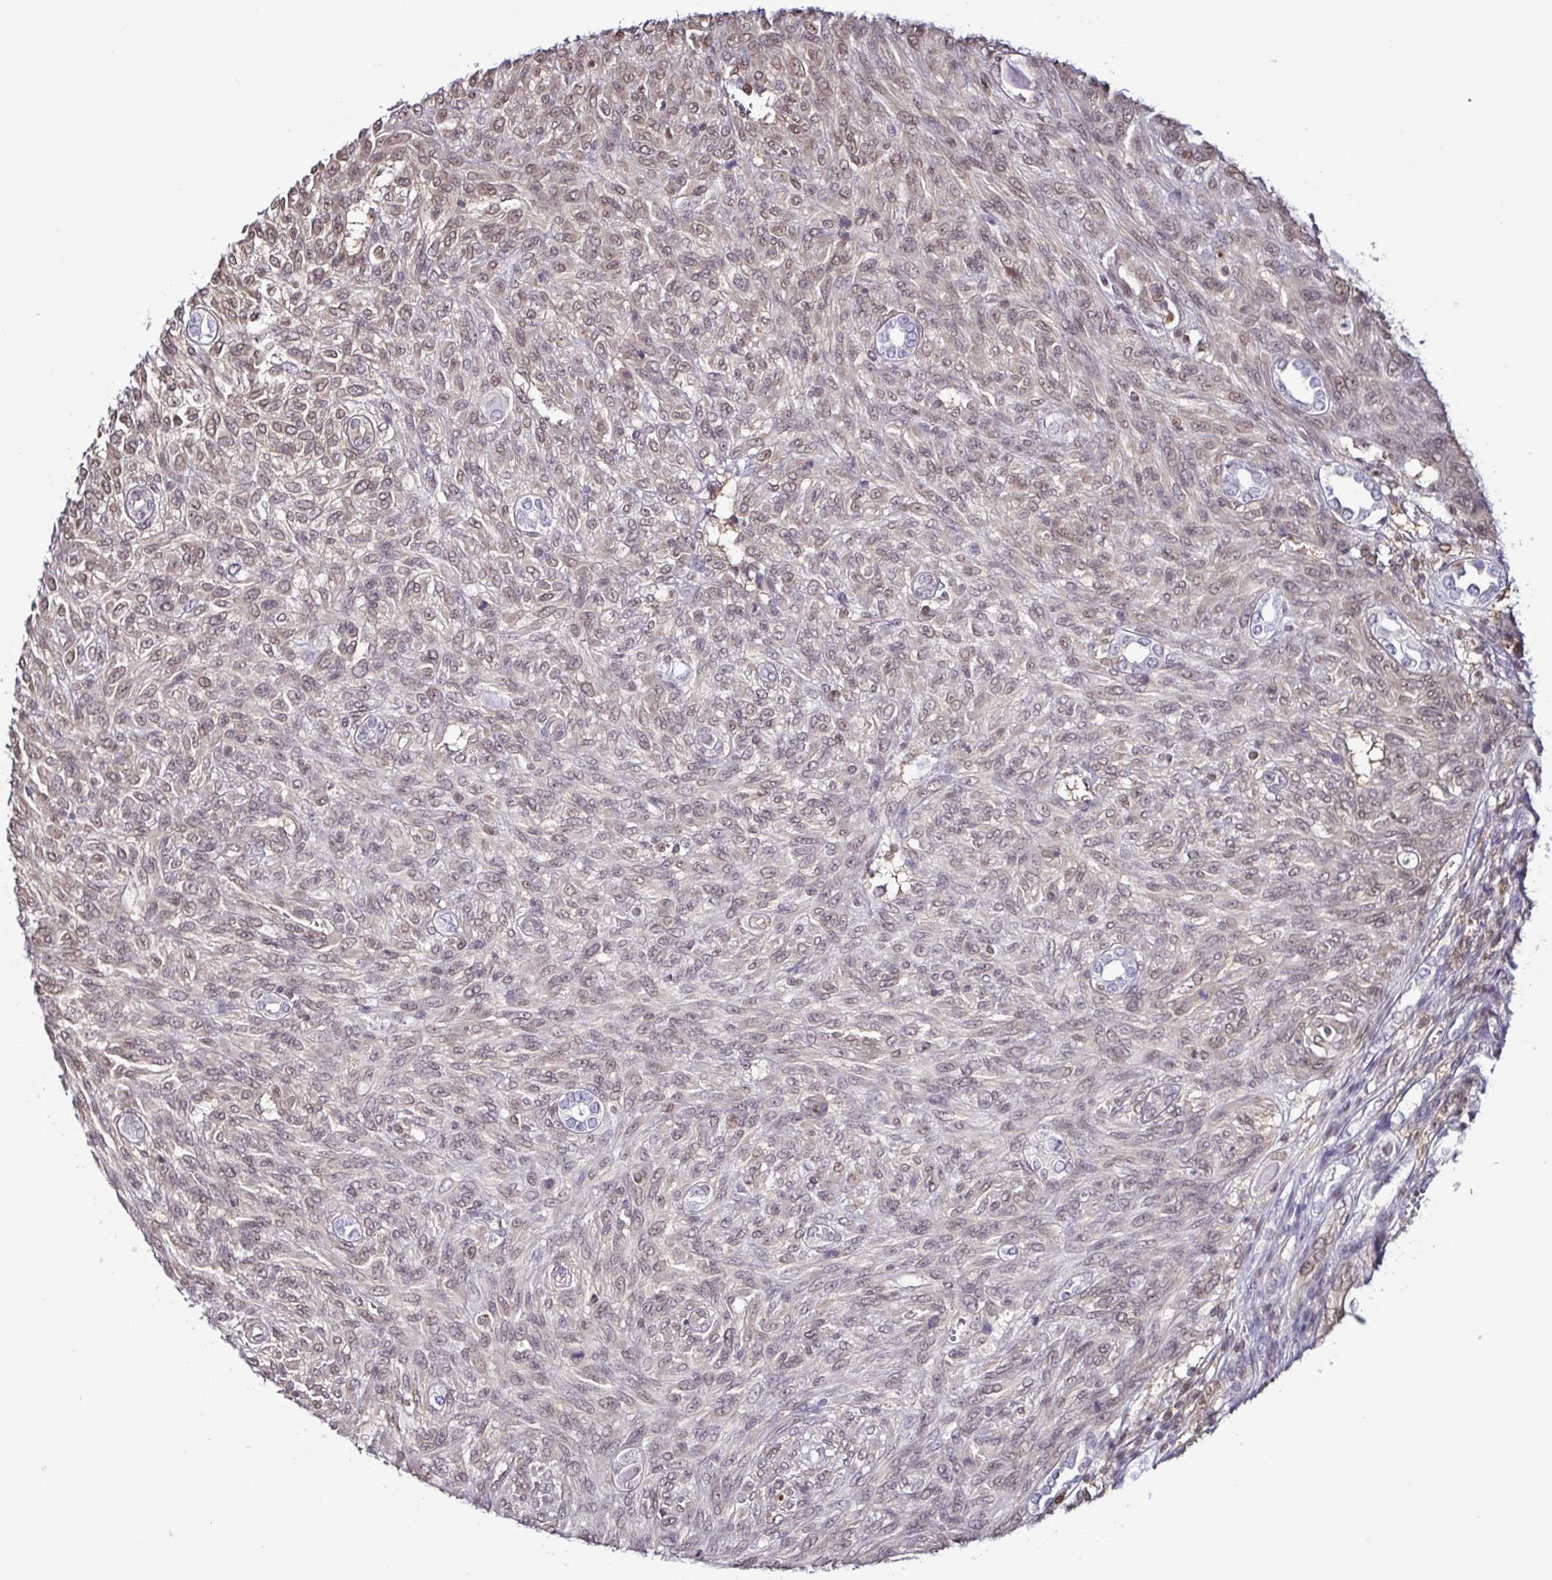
{"staining": {"intensity": "weak", "quantity": "25%-75%", "location": "nuclear"}, "tissue": "renal cancer", "cell_type": "Tumor cells", "image_type": "cancer", "snomed": [{"axis": "morphology", "description": "Adenocarcinoma, NOS"}, {"axis": "topography", "description": "Kidney"}], "caption": "Renal cancer (adenocarcinoma) was stained to show a protein in brown. There is low levels of weak nuclear staining in approximately 25%-75% of tumor cells.", "gene": "PSMB9", "patient": {"sex": "male", "age": 58}}